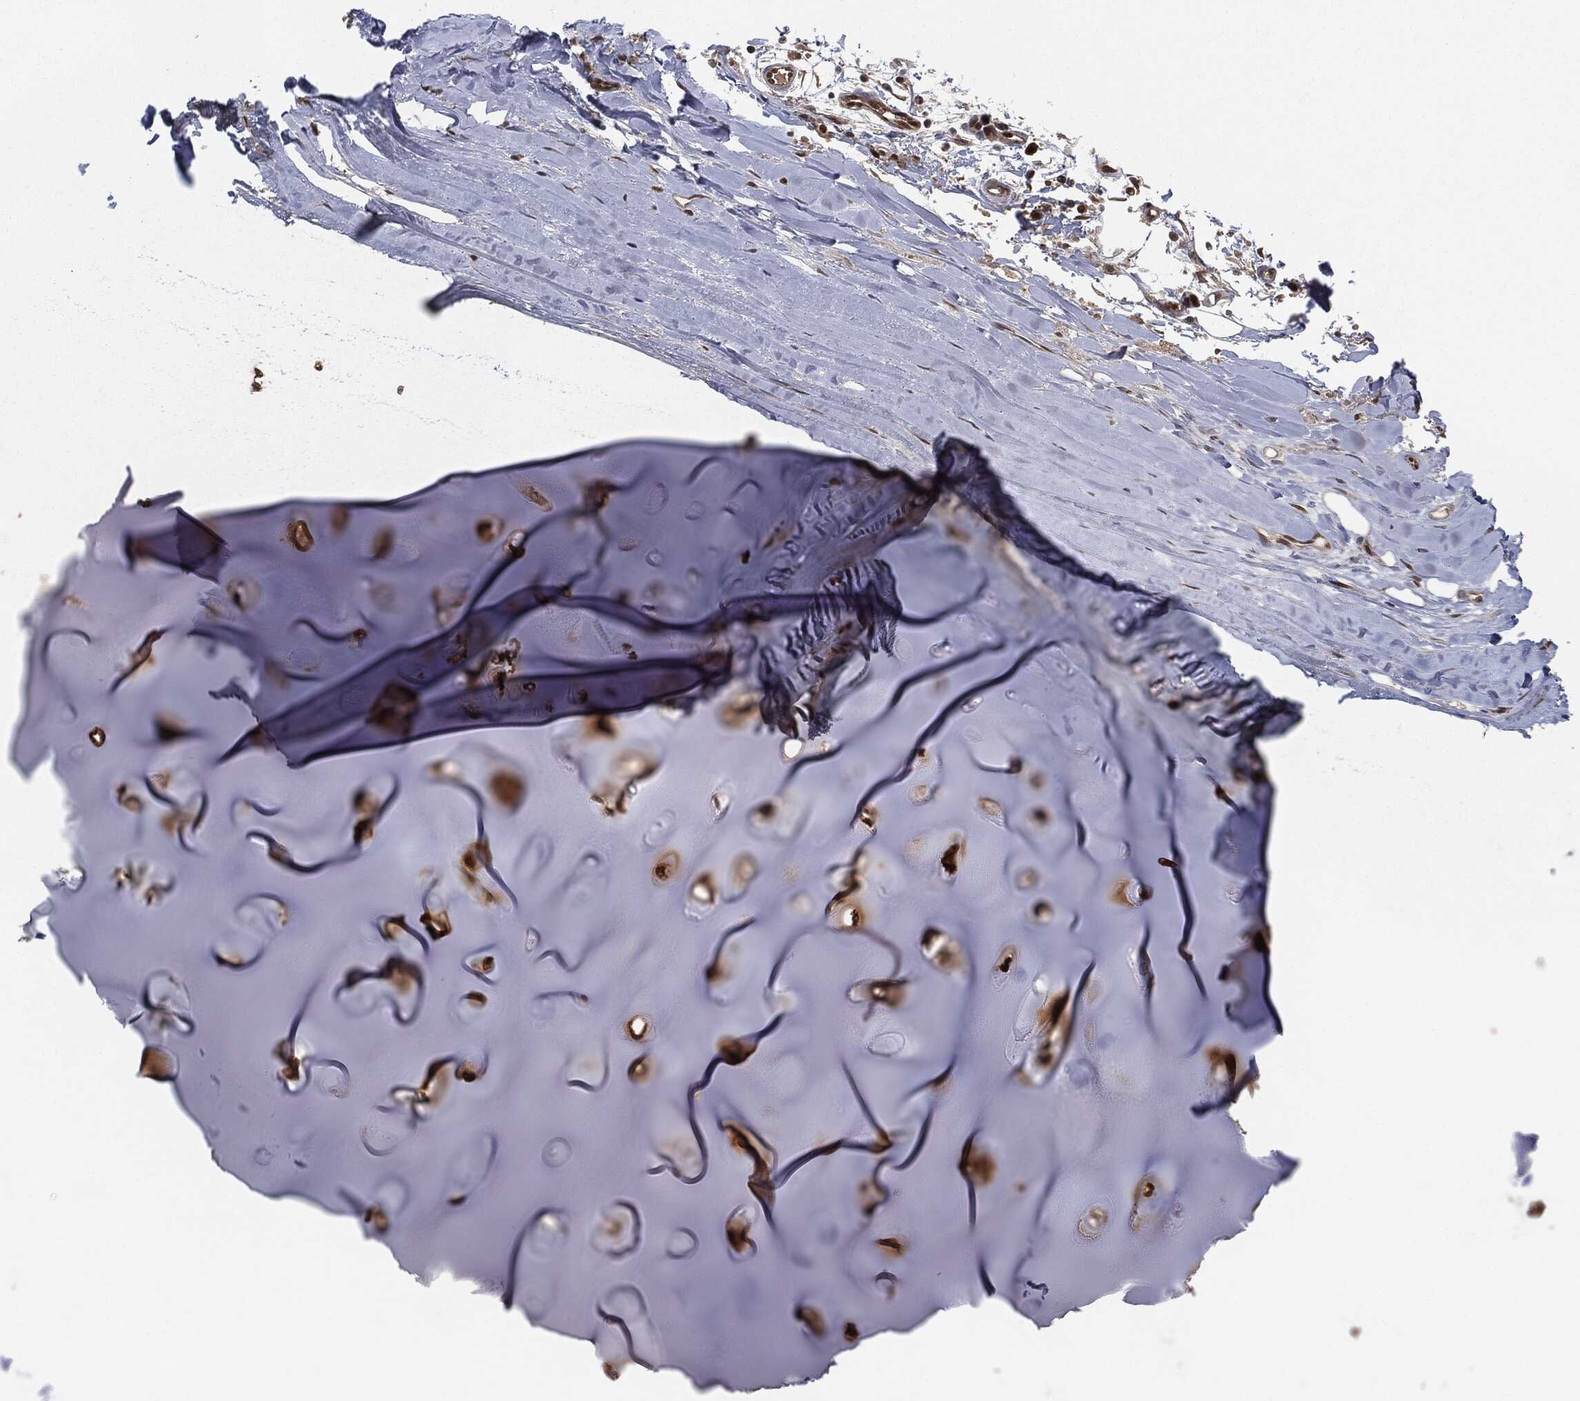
{"staining": {"intensity": "negative", "quantity": "none", "location": "none"}, "tissue": "adipose tissue", "cell_type": "Adipocytes", "image_type": "normal", "snomed": [{"axis": "morphology", "description": "Normal tissue, NOS"}, {"axis": "topography", "description": "Cartilage tissue"}], "caption": "An immunohistochemistry histopathology image of unremarkable adipose tissue is shown. There is no staining in adipocytes of adipose tissue.", "gene": "CAPRIN2", "patient": {"sex": "male", "age": 81}}